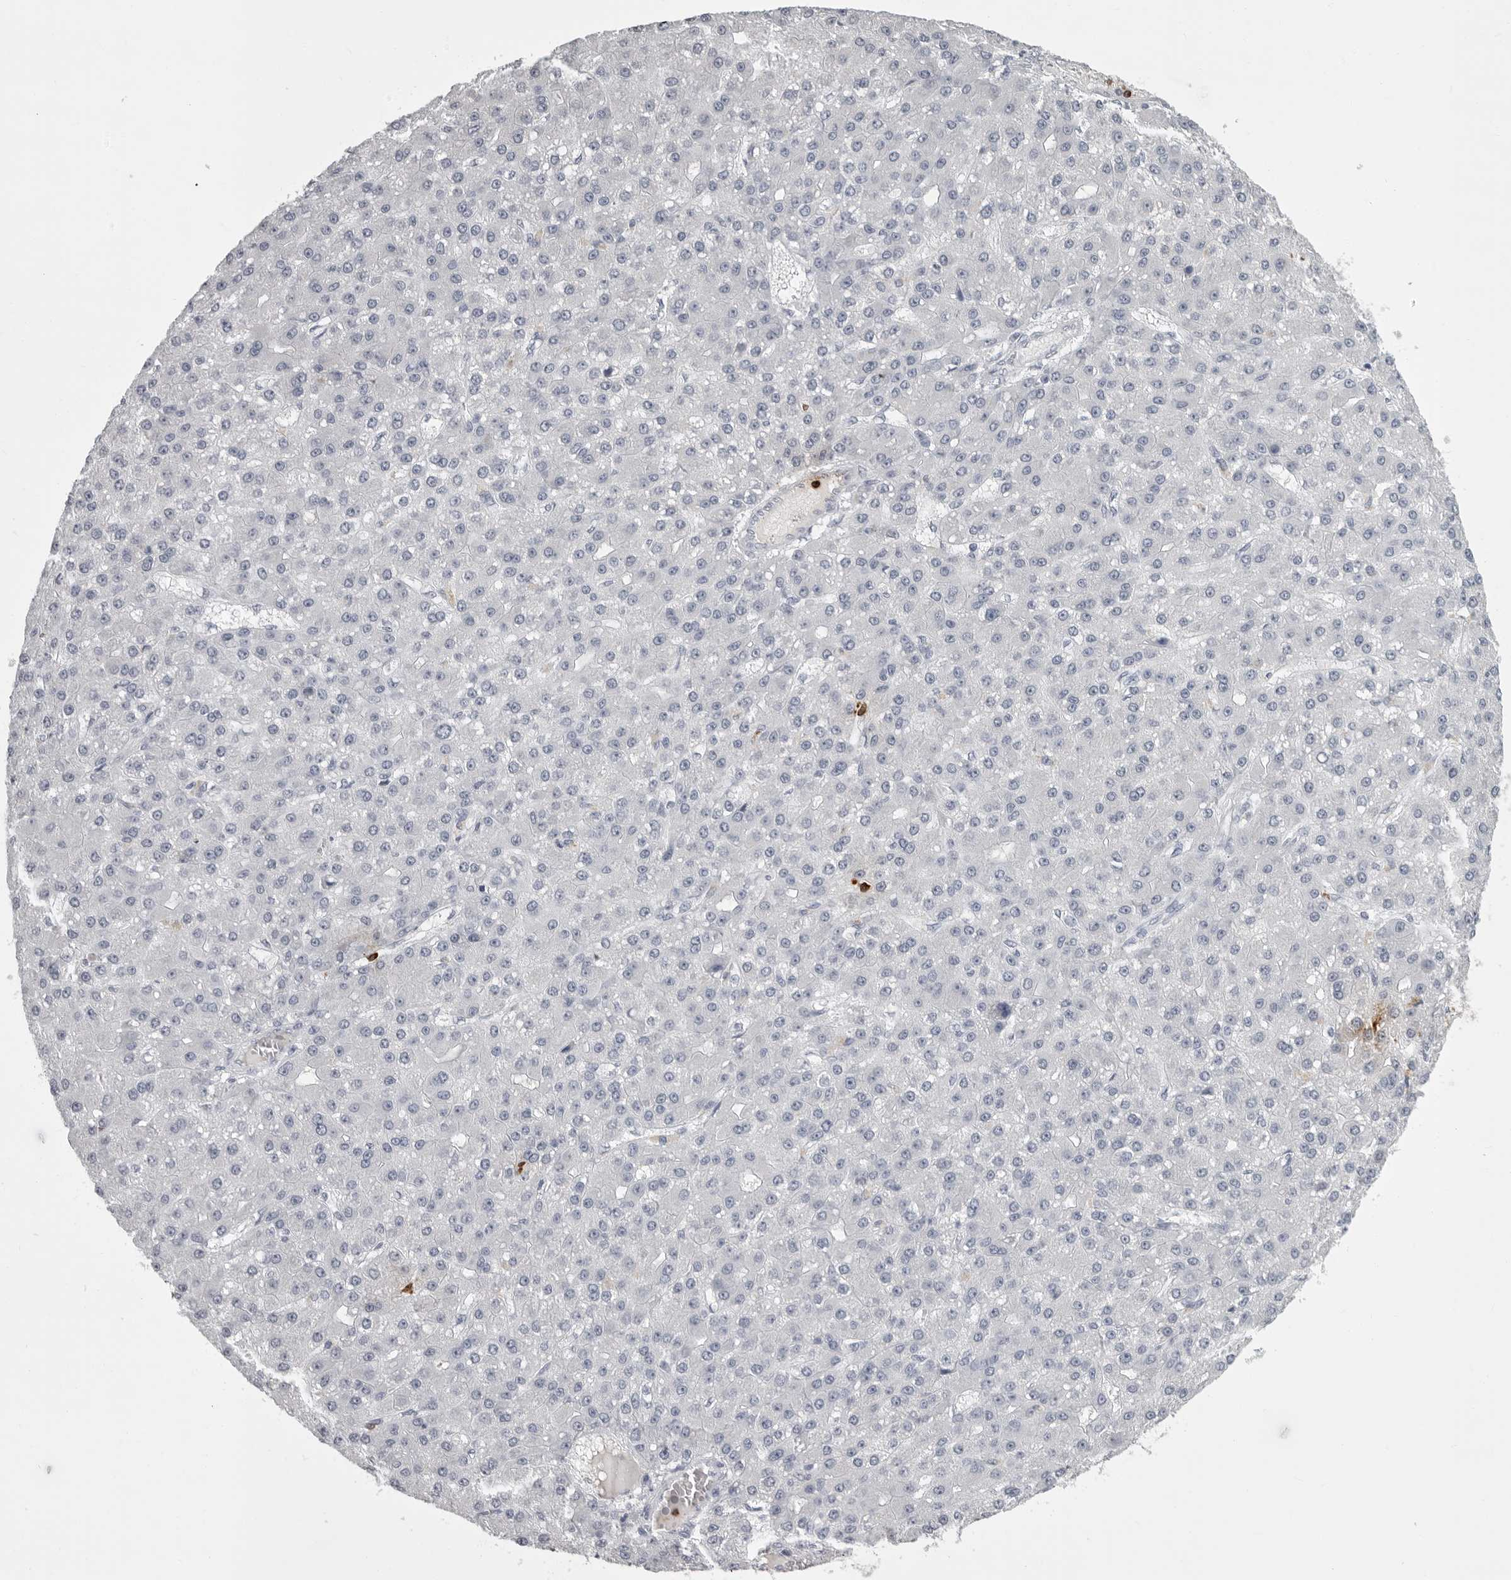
{"staining": {"intensity": "negative", "quantity": "none", "location": "none"}, "tissue": "liver cancer", "cell_type": "Tumor cells", "image_type": "cancer", "snomed": [{"axis": "morphology", "description": "Carcinoma, Hepatocellular, NOS"}, {"axis": "topography", "description": "Liver"}], "caption": "An immunohistochemistry histopathology image of liver hepatocellular carcinoma is shown. There is no staining in tumor cells of liver hepatocellular carcinoma.", "gene": "GNLY", "patient": {"sex": "male", "age": 67}}